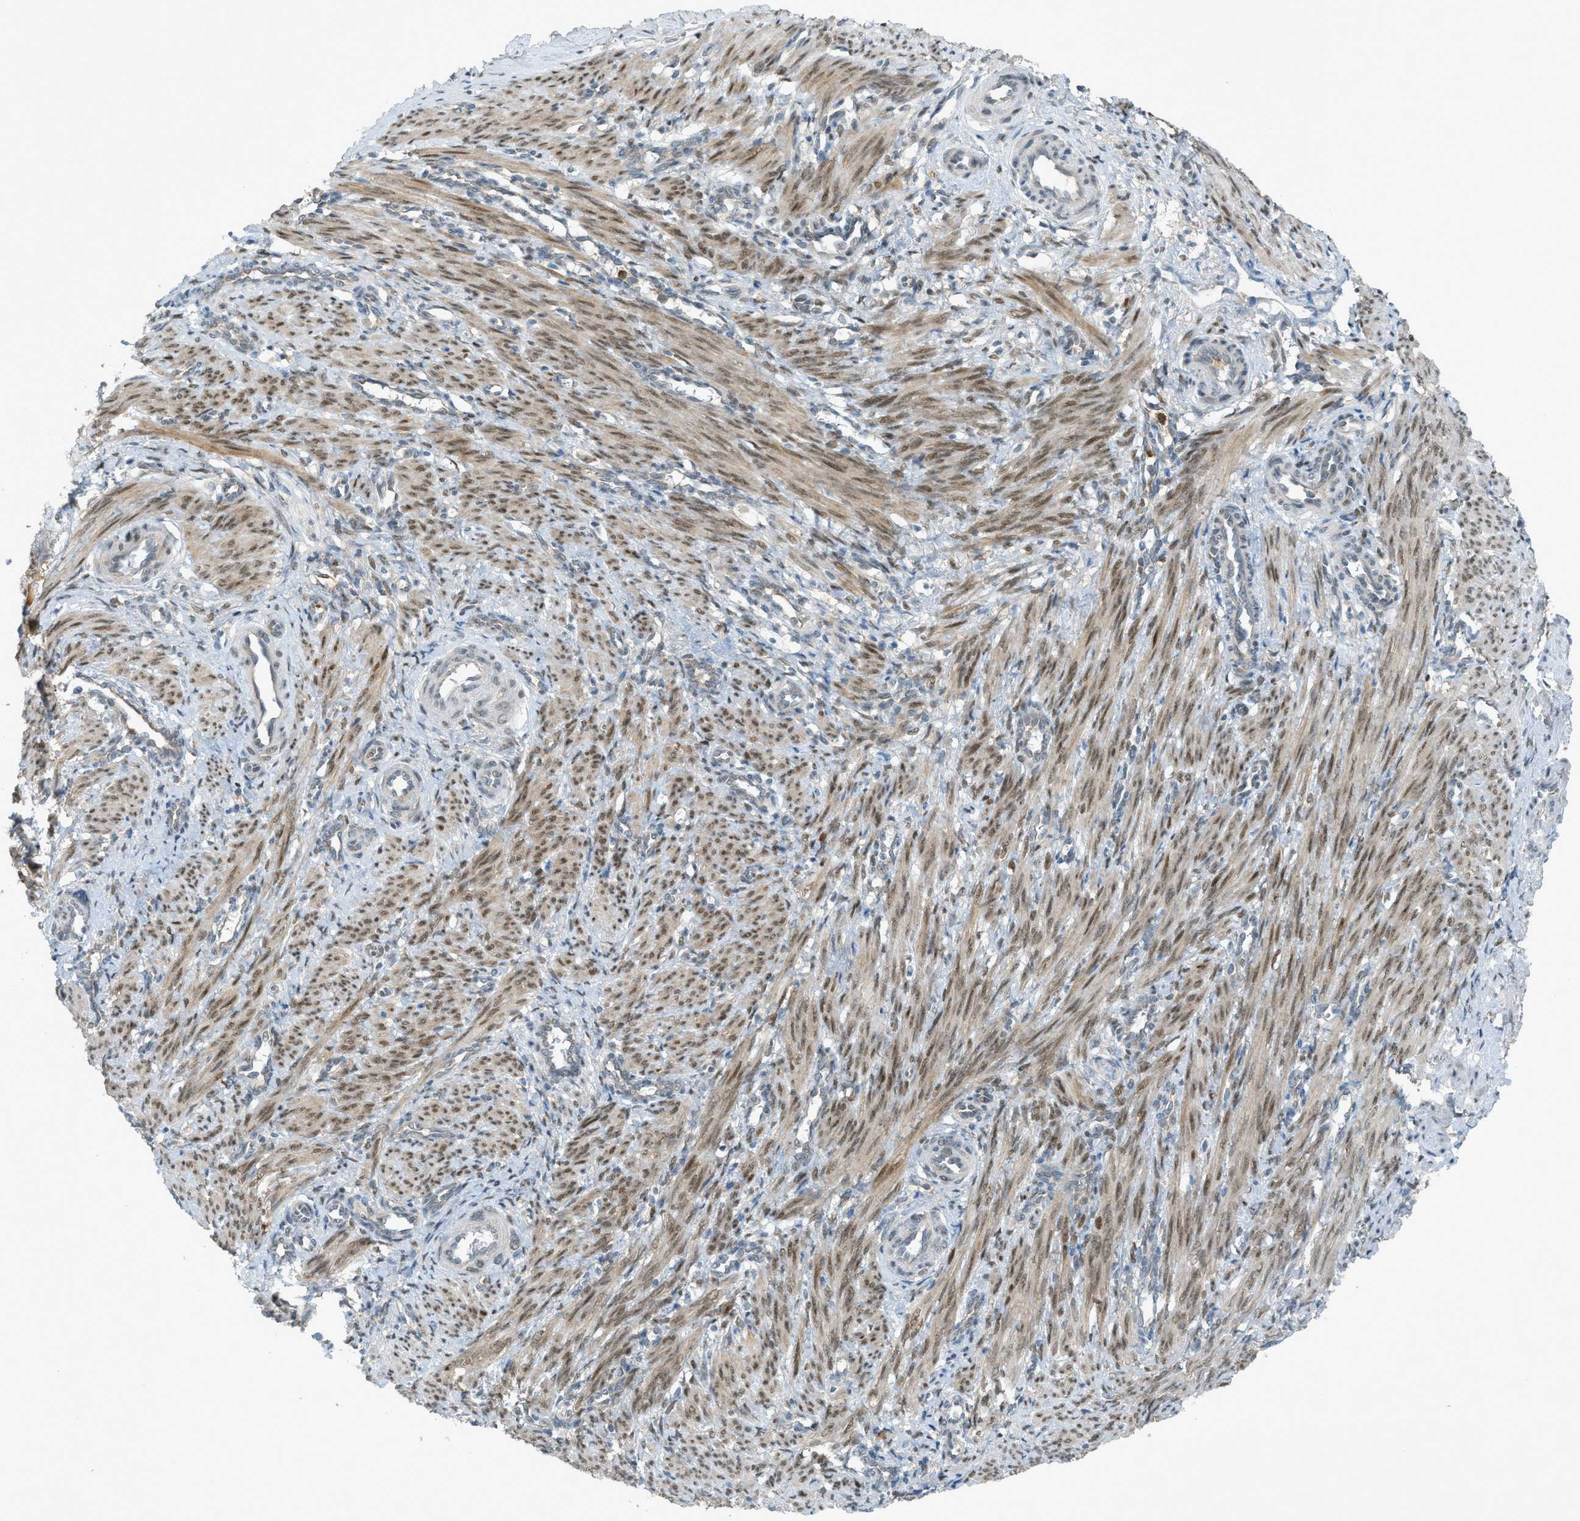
{"staining": {"intensity": "moderate", "quantity": ">75%", "location": "cytoplasmic/membranous,nuclear"}, "tissue": "smooth muscle", "cell_type": "Smooth muscle cells", "image_type": "normal", "snomed": [{"axis": "morphology", "description": "Normal tissue, NOS"}, {"axis": "topography", "description": "Endometrium"}], "caption": "Smooth muscle was stained to show a protein in brown. There is medium levels of moderate cytoplasmic/membranous,nuclear expression in approximately >75% of smooth muscle cells. (IHC, brightfield microscopy, high magnification).", "gene": "DYRK1A", "patient": {"sex": "female", "age": 33}}